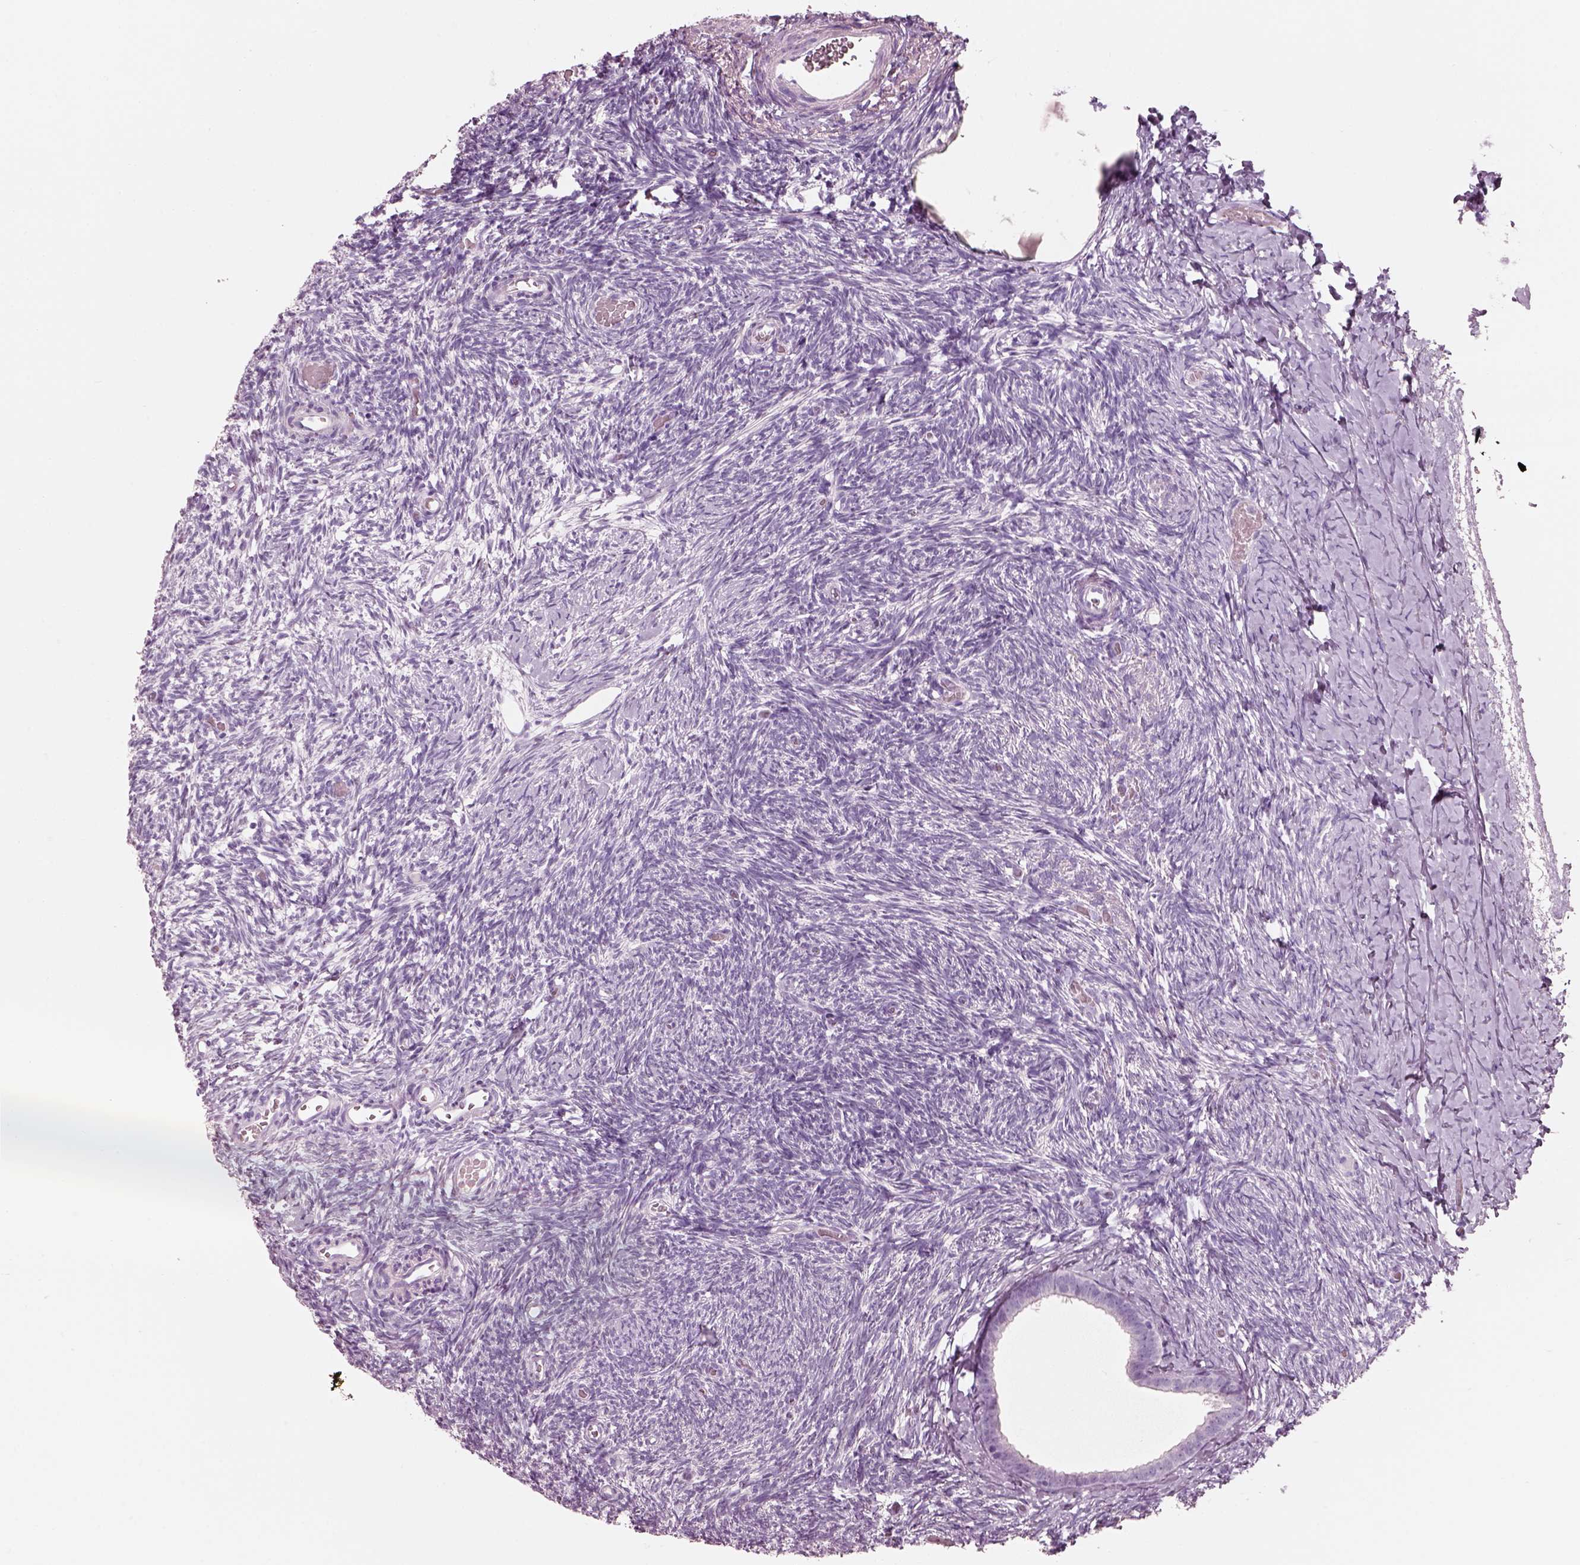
{"staining": {"intensity": "negative", "quantity": "none", "location": "none"}, "tissue": "ovary", "cell_type": "Follicle cells", "image_type": "normal", "snomed": [{"axis": "morphology", "description": "Normal tissue, NOS"}, {"axis": "topography", "description": "Ovary"}], "caption": "Follicle cells show no significant protein expression in unremarkable ovary. (Brightfield microscopy of DAB (3,3'-diaminobenzidine) IHC at high magnification).", "gene": "PNOC", "patient": {"sex": "female", "age": 39}}